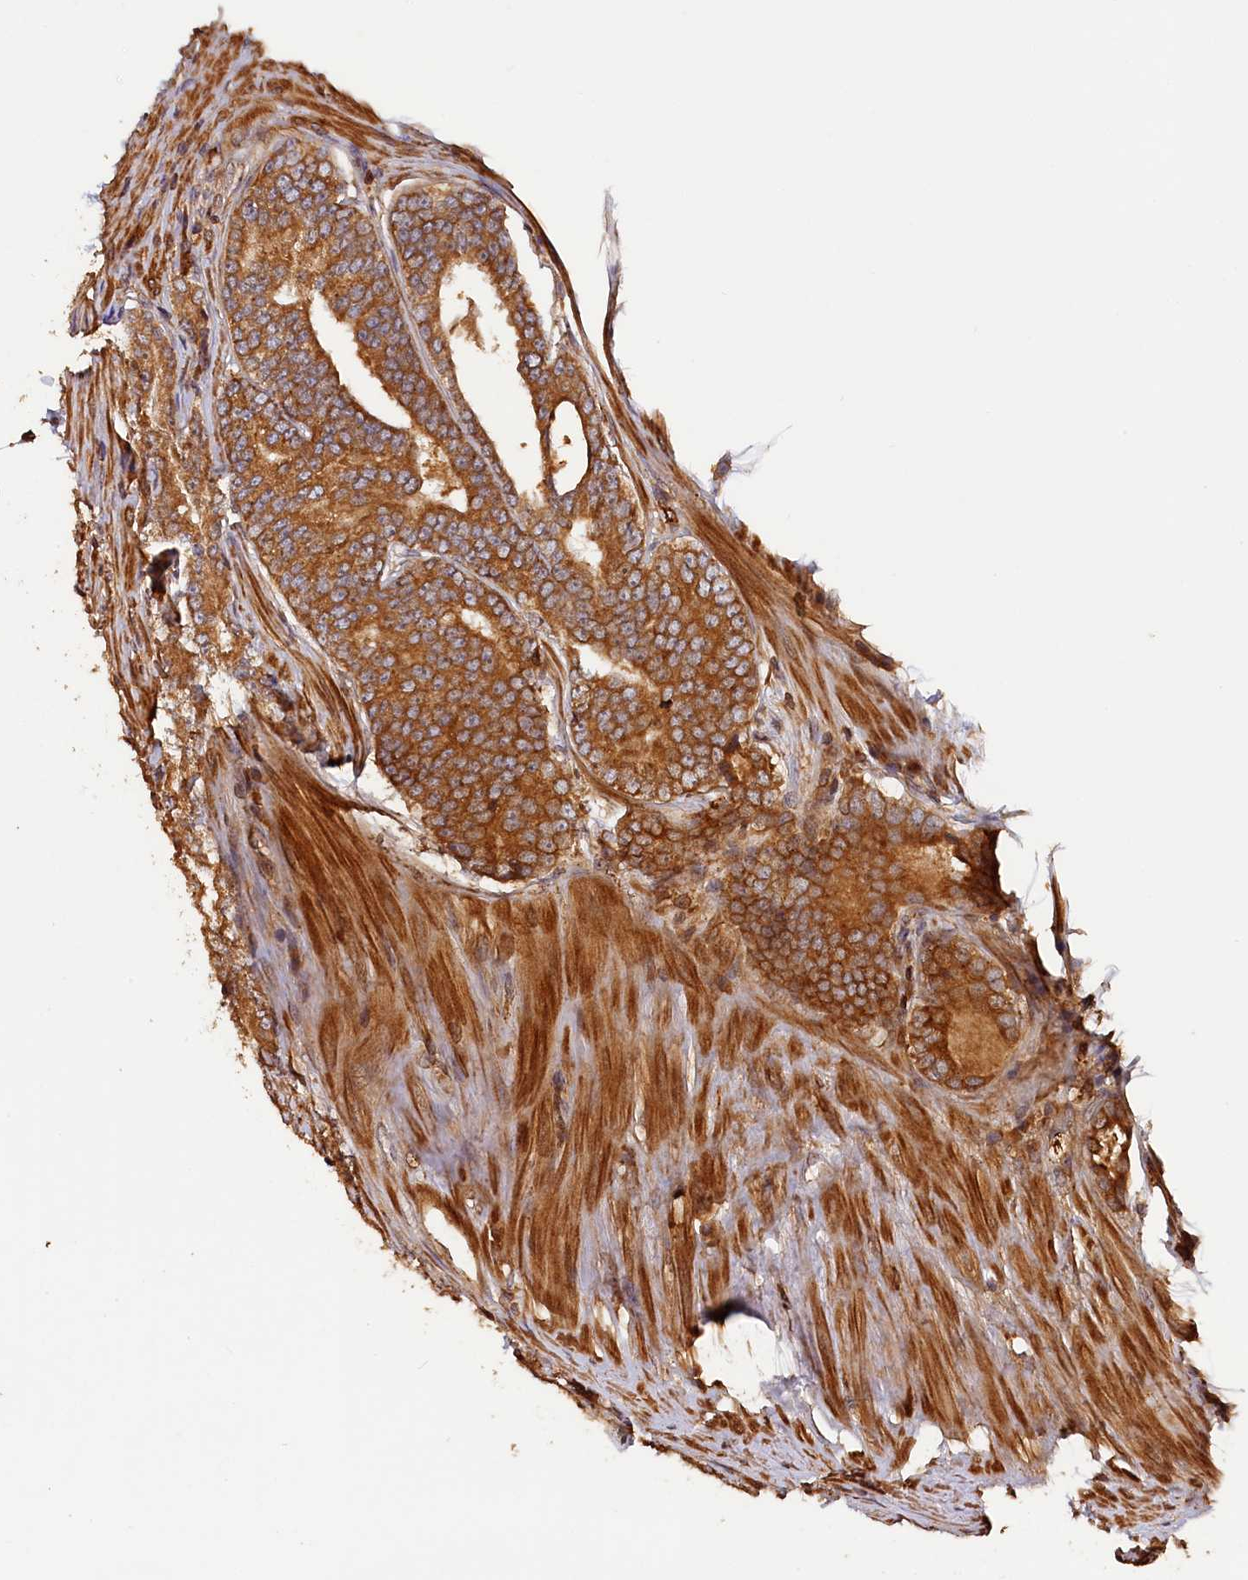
{"staining": {"intensity": "moderate", "quantity": ">75%", "location": "cytoplasmic/membranous"}, "tissue": "prostate cancer", "cell_type": "Tumor cells", "image_type": "cancer", "snomed": [{"axis": "morphology", "description": "Adenocarcinoma, Low grade"}, {"axis": "topography", "description": "Prostate"}], "caption": "Low-grade adenocarcinoma (prostate) stained with a brown dye exhibits moderate cytoplasmic/membranous positive positivity in about >75% of tumor cells.", "gene": "HMOX2", "patient": {"sex": "male", "age": 68}}